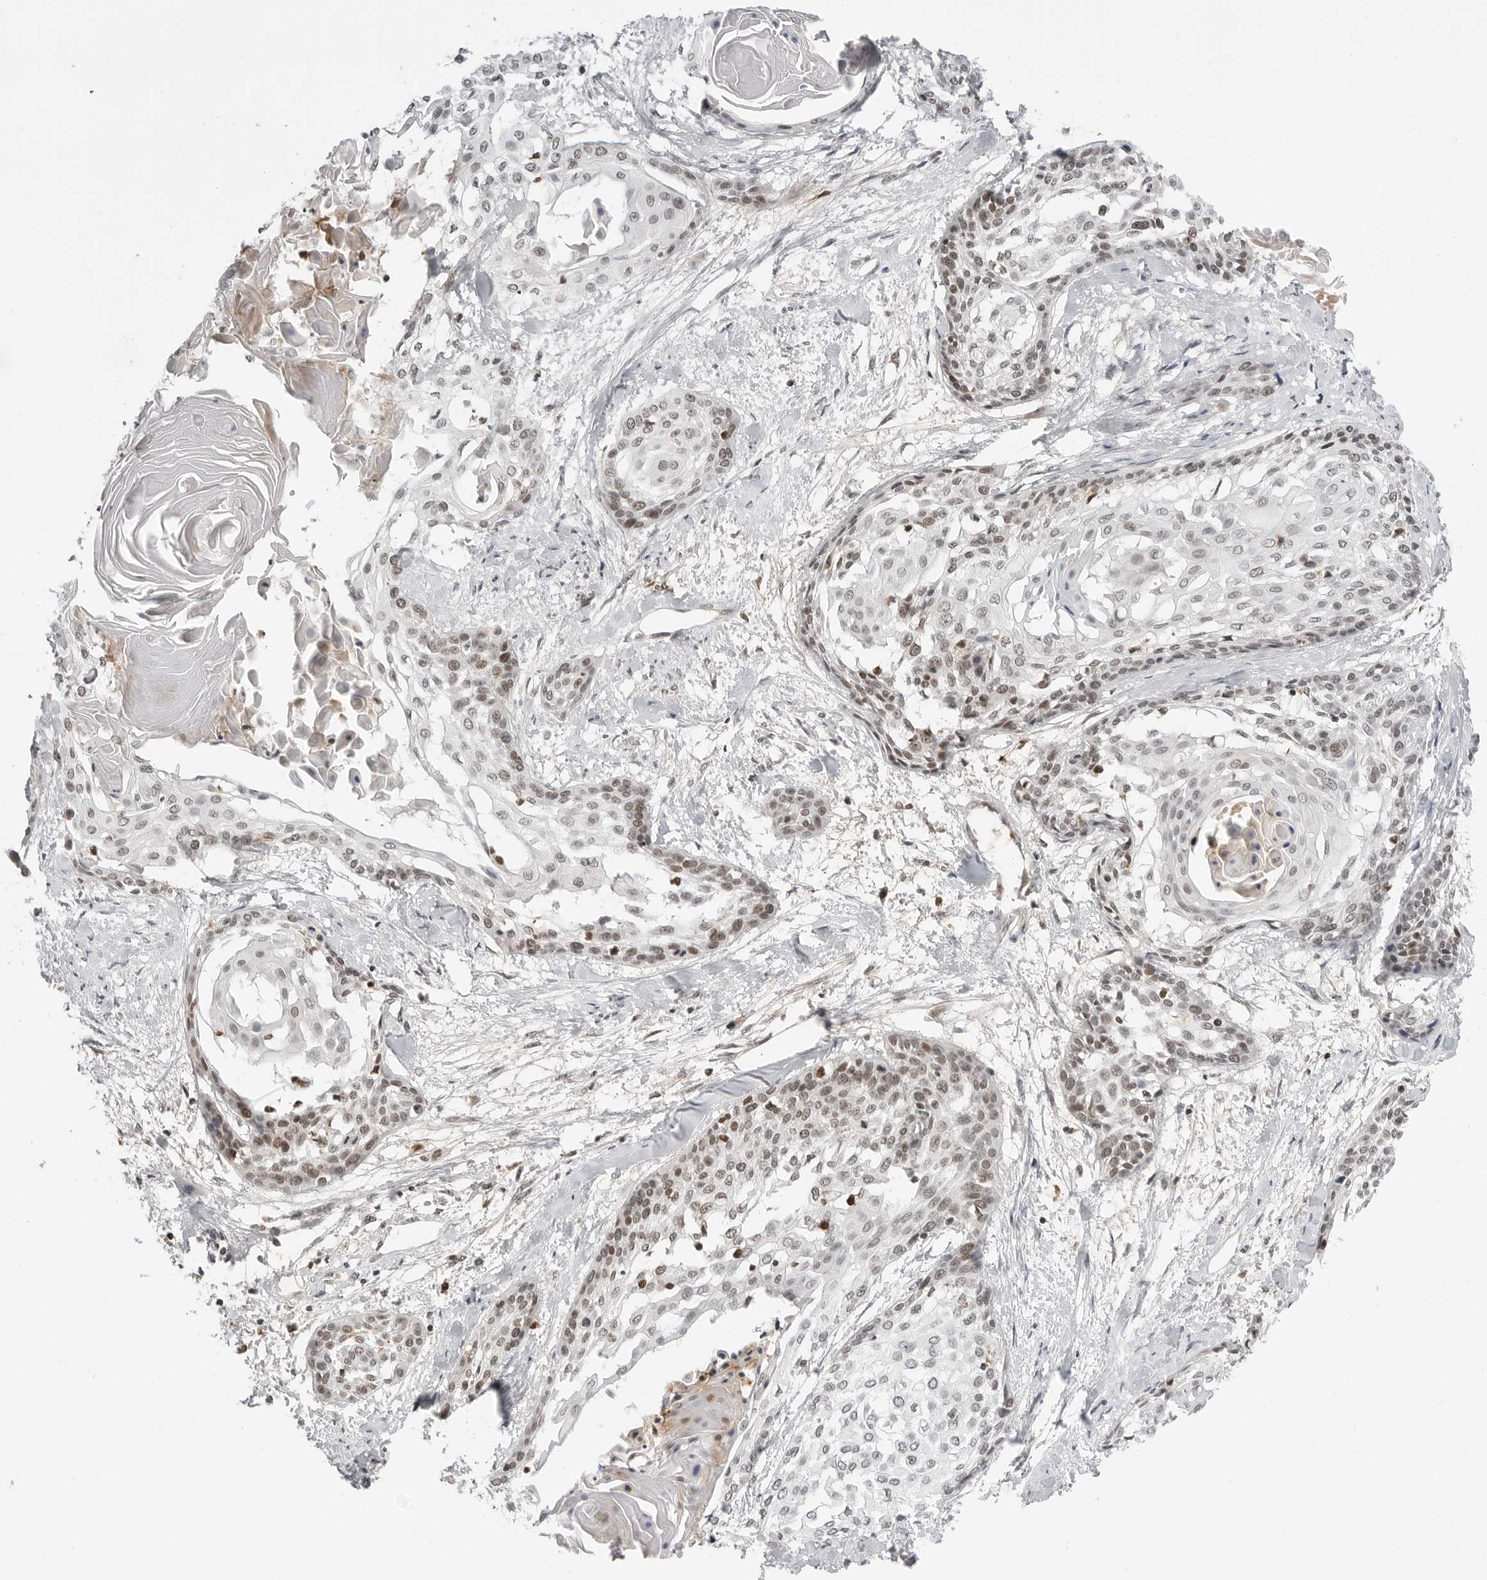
{"staining": {"intensity": "moderate", "quantity": ">75%", "location": "nuclear"}, "tissue": "cervical cancer", "cell_type": "Tumor cells", "image_type": "cancer", "snomed": [{"axis": "morphology", "description": "Squamous cell carcinoma, NOS"}, {"axis": "topography", "description": "Cervix"}], "caption": "Squamous cell carcinoma (cervical) stained with a brown dye reveals moderate nuclear positive expression in approximately >75% of tumor cells.", "gene": "C8orf33", "patient": {"sex": "female", "age": 57}}